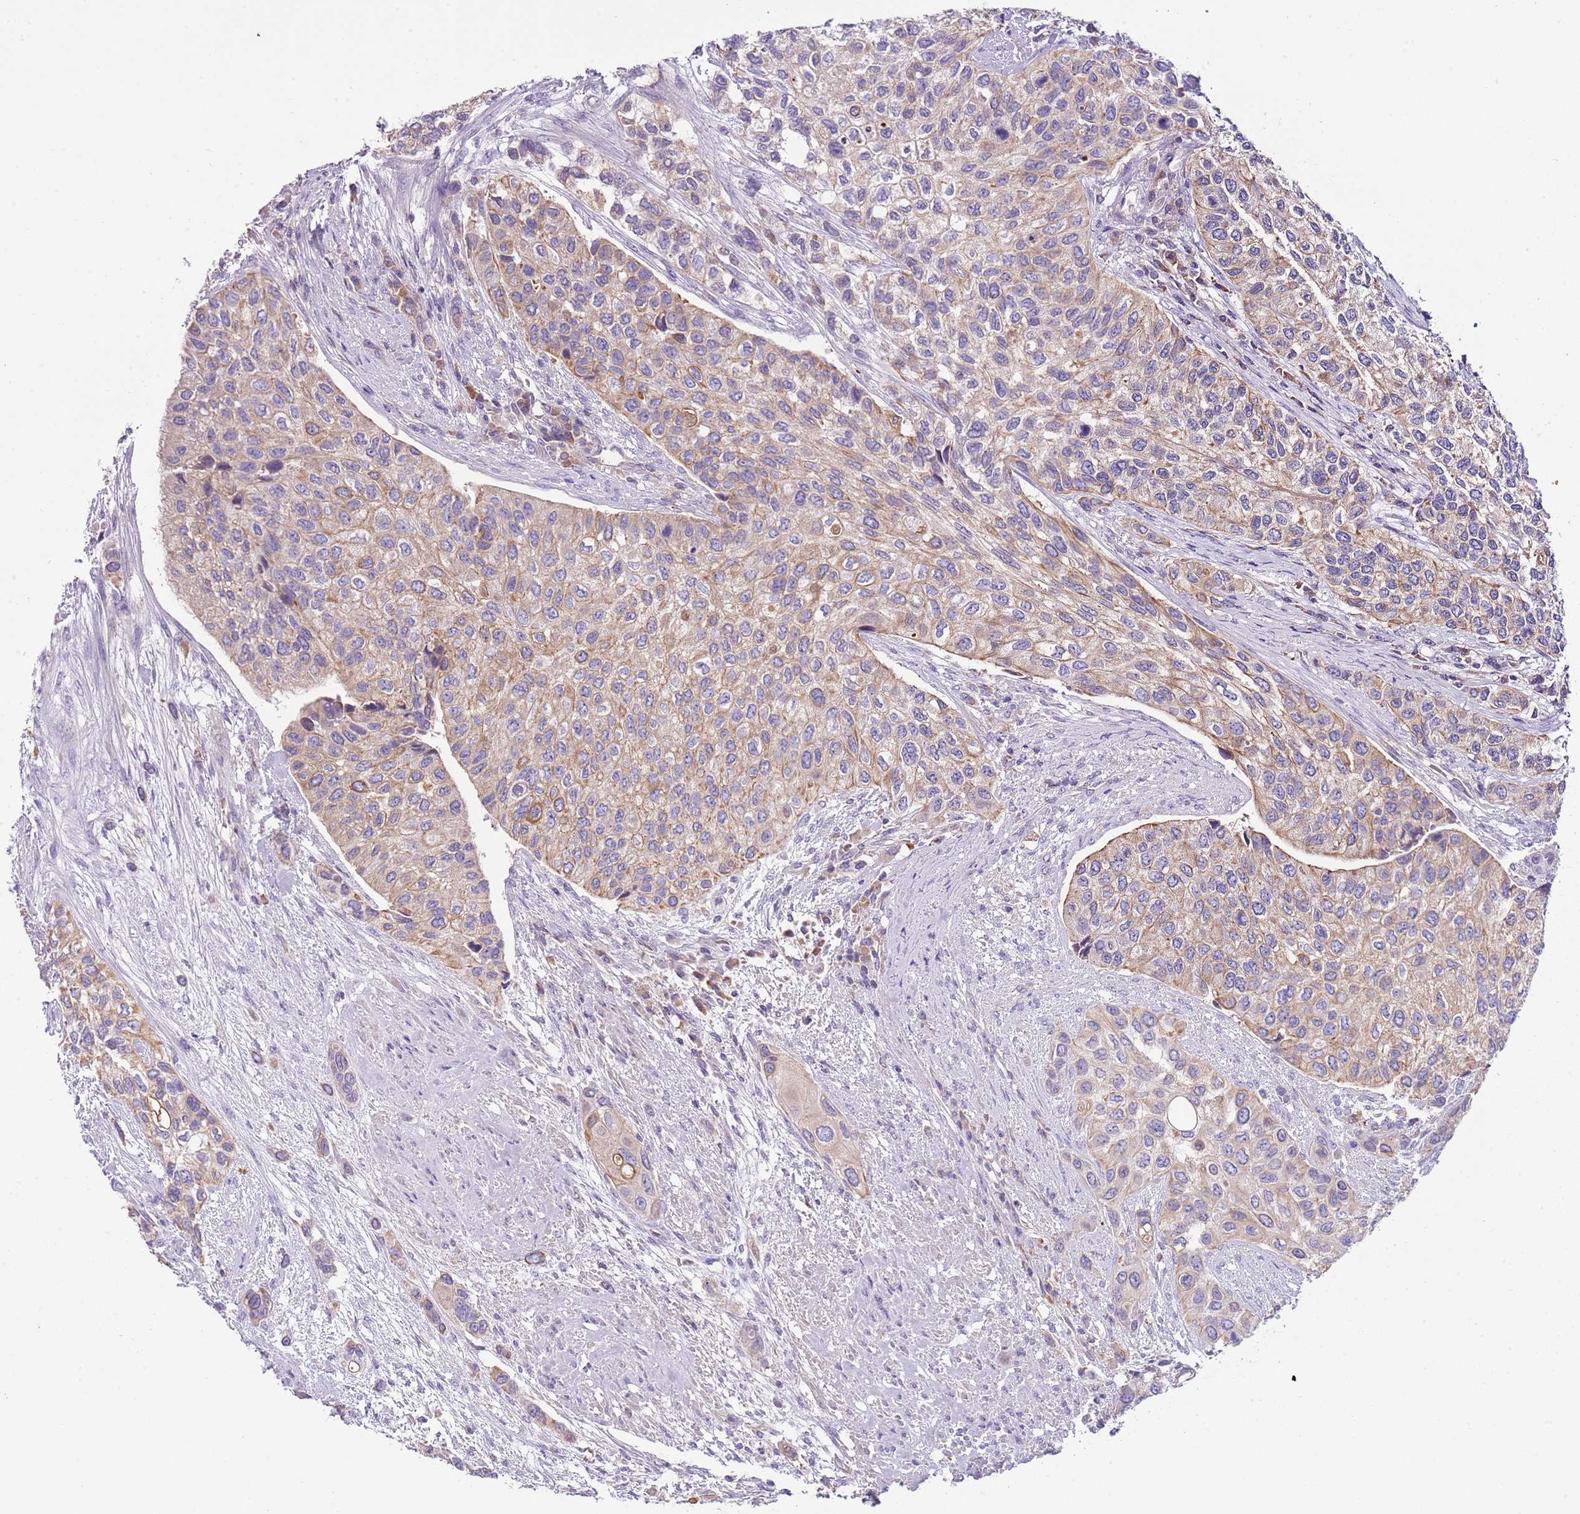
{"staining": {"intensity": "weak", "quantity": "25%-75%", "location": "cytoplasmic/membranous"}, "tissue": "urothelial cancer", "cell_type": "Tumor cells", "image_type": "cancer", "snomed": [{"axis": "morphology", "description": "Normal tissue, NOS"}, {"axis": "morphology", "description": "Urothelial carcinoma, High grade"}, {"axis": "topography", "description": "Vascular tissue"}, {"axis": "topography", "description": "Urinary bladder"}], "caption": "Immunohistochemistry photomicrograph of neoplastic tissue: high-grade urothelial carcinoma stained using IHC demonstrates low levels of weak protein expression localized specifically in the cytoplasmic/membranous of tumor cells, appearing as a cytoplasmic/membranous brown color.", "gene": "HES3", "patient": {"sex": "female", "age": 56}}